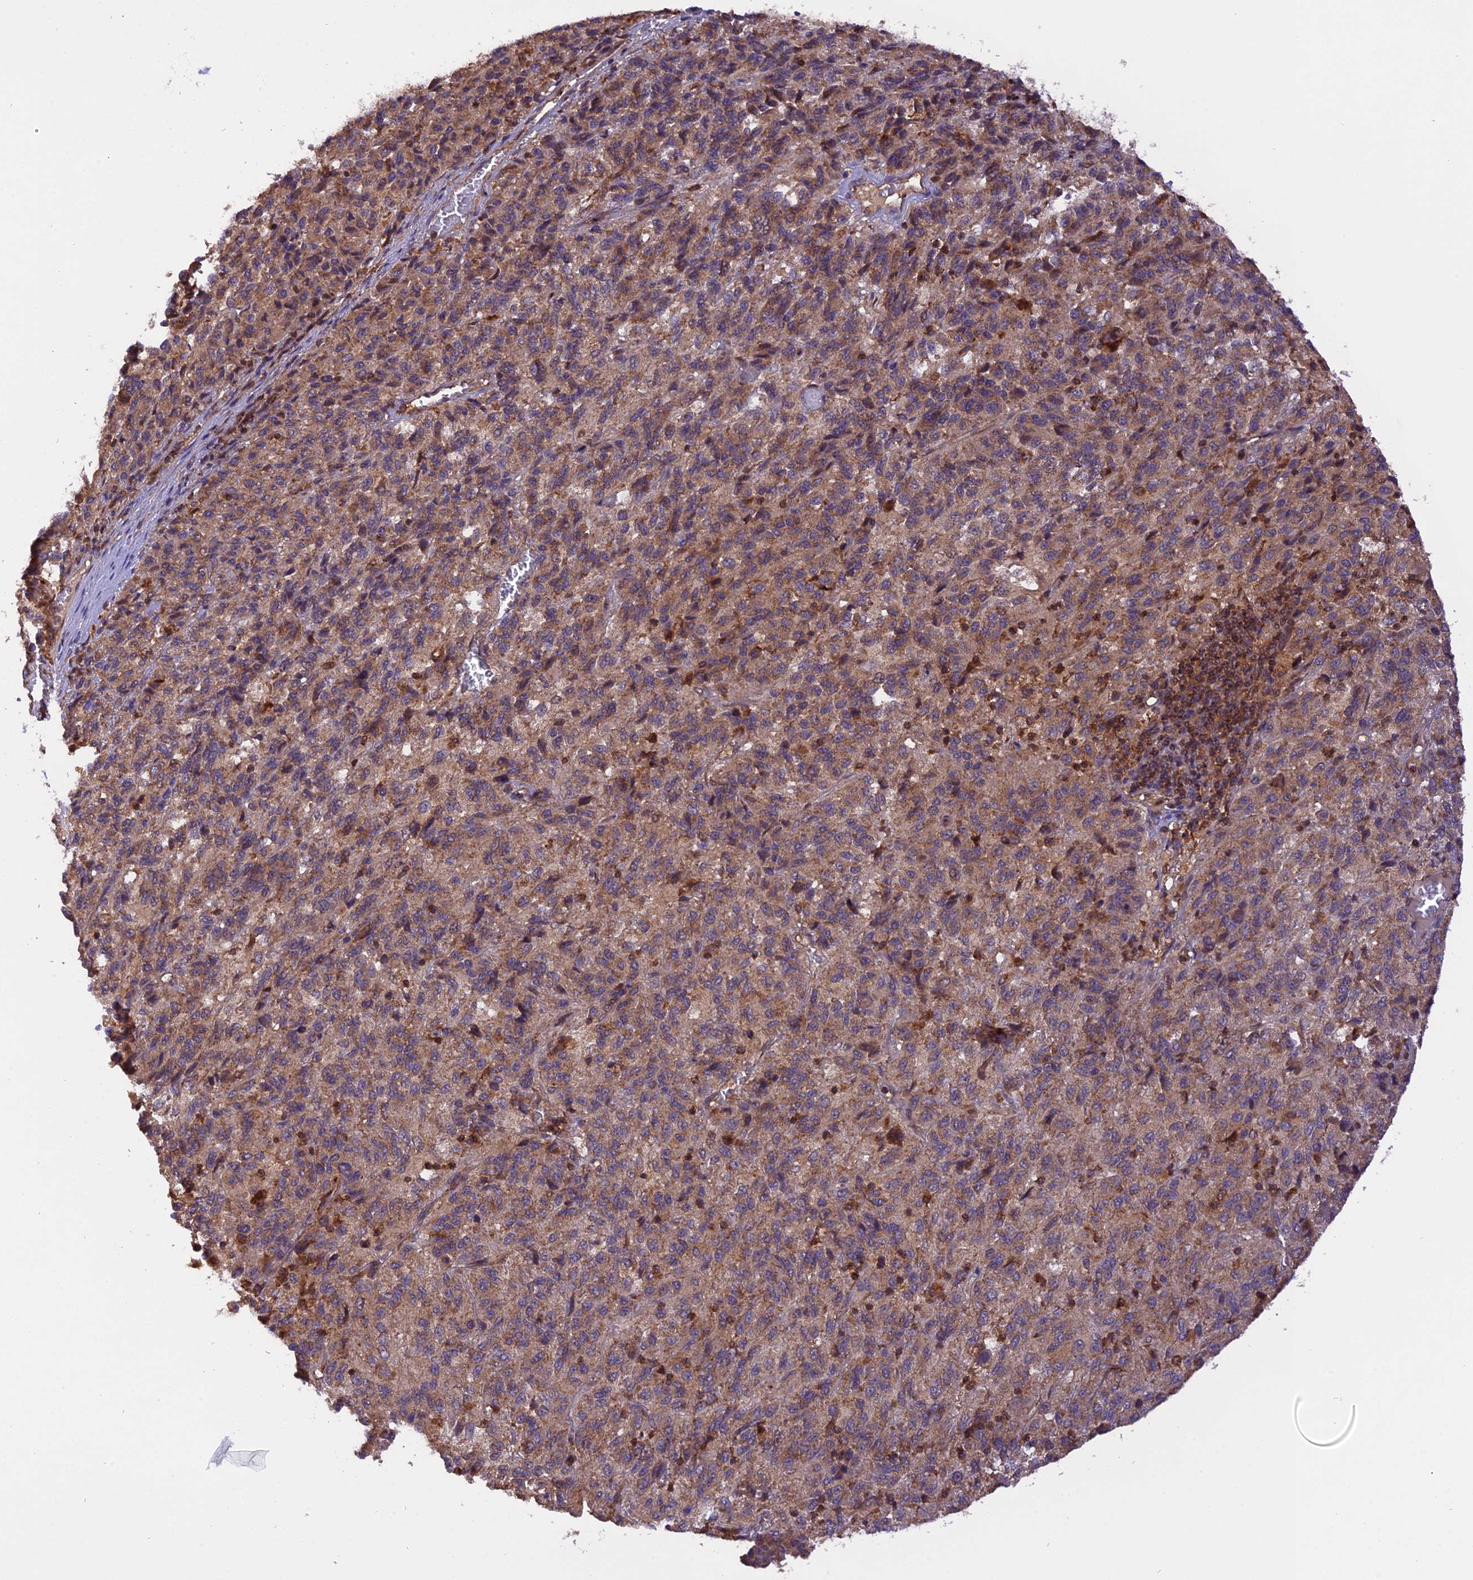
{"staining": {"intensity": "weak", "quantity": ">75%", "location": "cytoplasmic/membranous"}, "tissue": "melanoma", "cell_type": "Tumor cells", "image_type": "cancer", "snomed": [{"axis": "morphology", "description": "Malignant melanoma, Metastatic site"}, {"axis": "topography", "description": "Lung"}], "caption": "About >75% of tumor cells in malignant melanoma (metastatic site) show weak cytoplasmic/membranous protein staining as visualized by brown immunohistochemical staining.", "gene": "PEX3", "patient": {"sex": "male", "age": 64}}